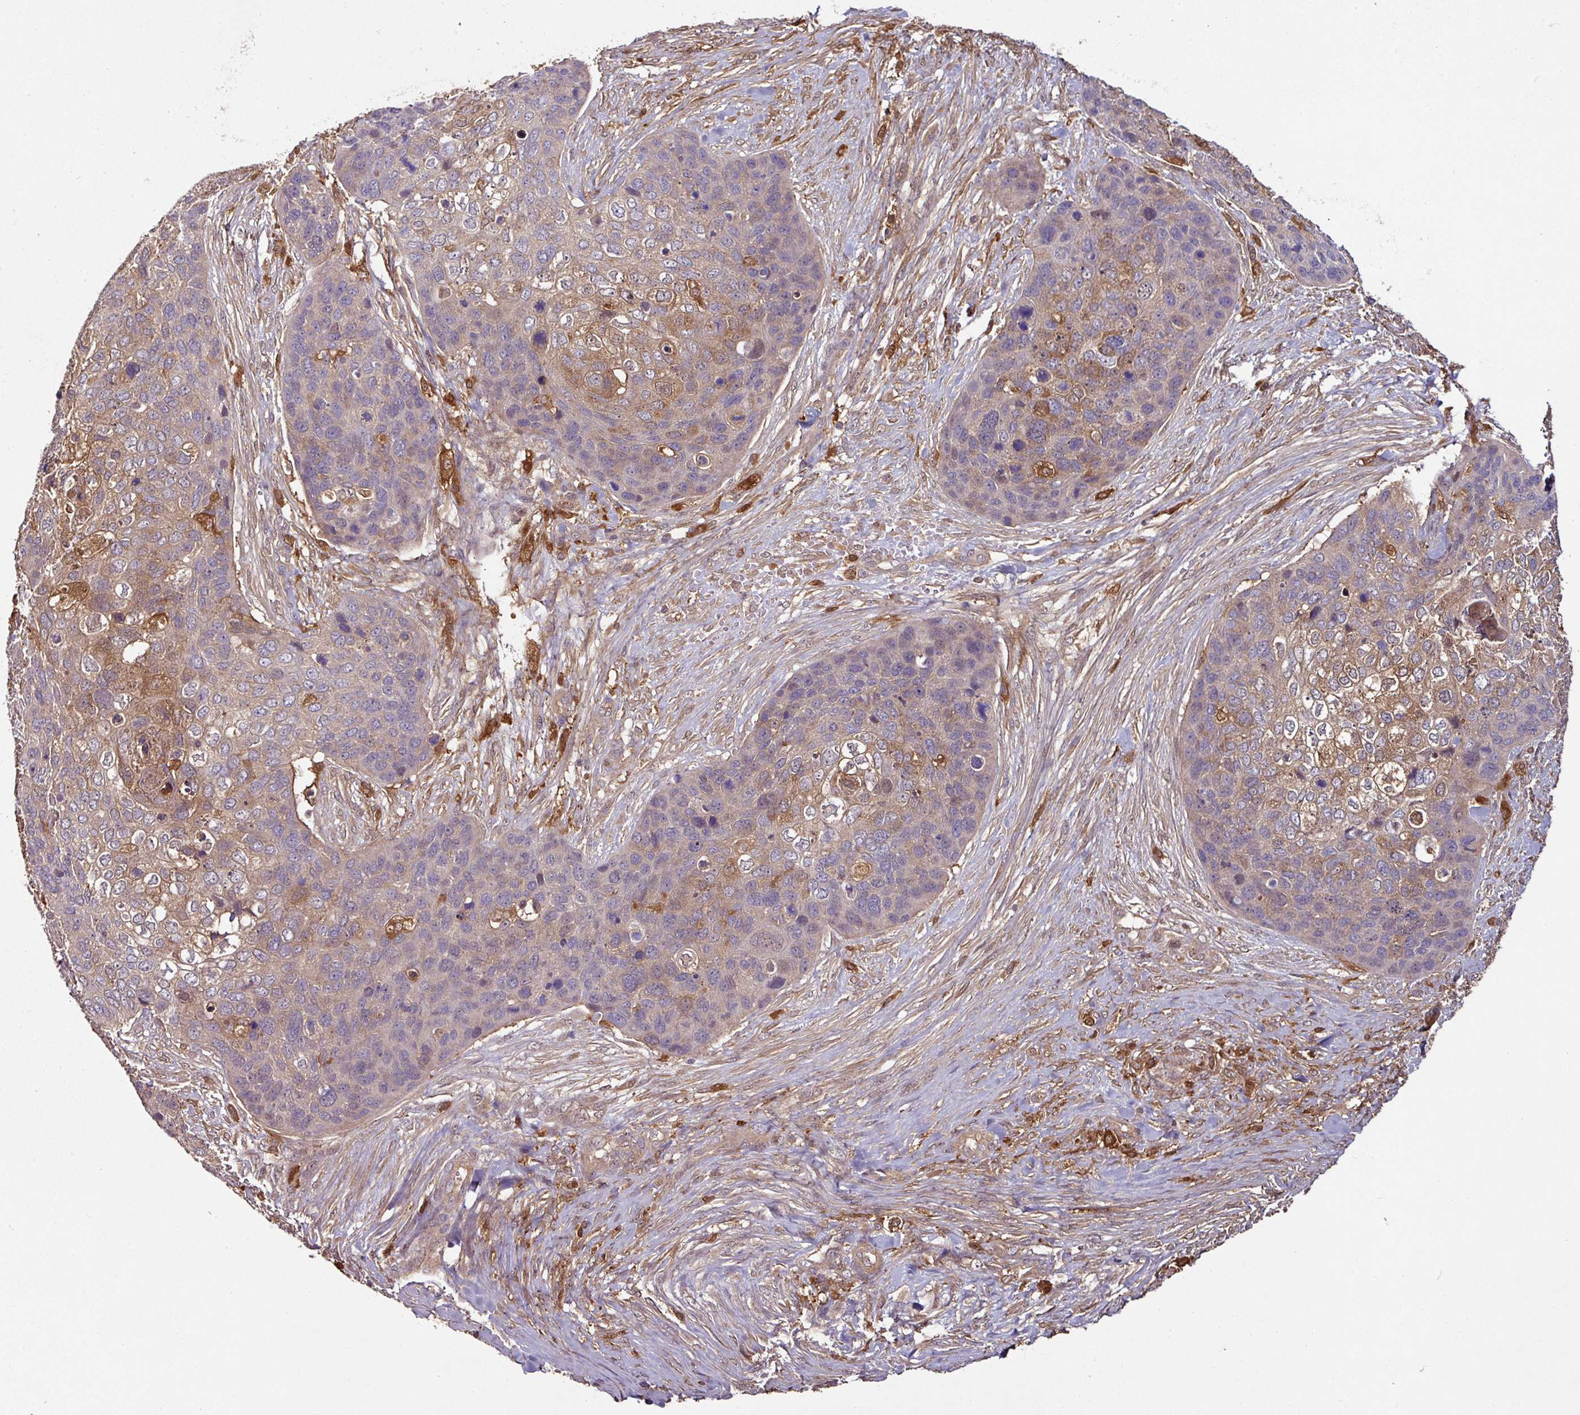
{"staining": {"intensity": "moderate", "quantity": "<25%", "location": "cytoplasmic/membranous"}, "tissue": "skin cancer", "cell_type": "Tumor cells", "image_type": "cancer", "snomed": [{"axis": "morphology", "description": "Basal cell carcinoma"}, {"axis": "topography", "description": "Skin"}], "caption": "High-power microscopy captured an IHC micrograph of skin basal cell carcinoma, revealing moderate cytoplasmic/membranous staining in about <25% of tumor cells.", "gene": "GNPDA1", "patient": {"sex": "female", "age": 74}}